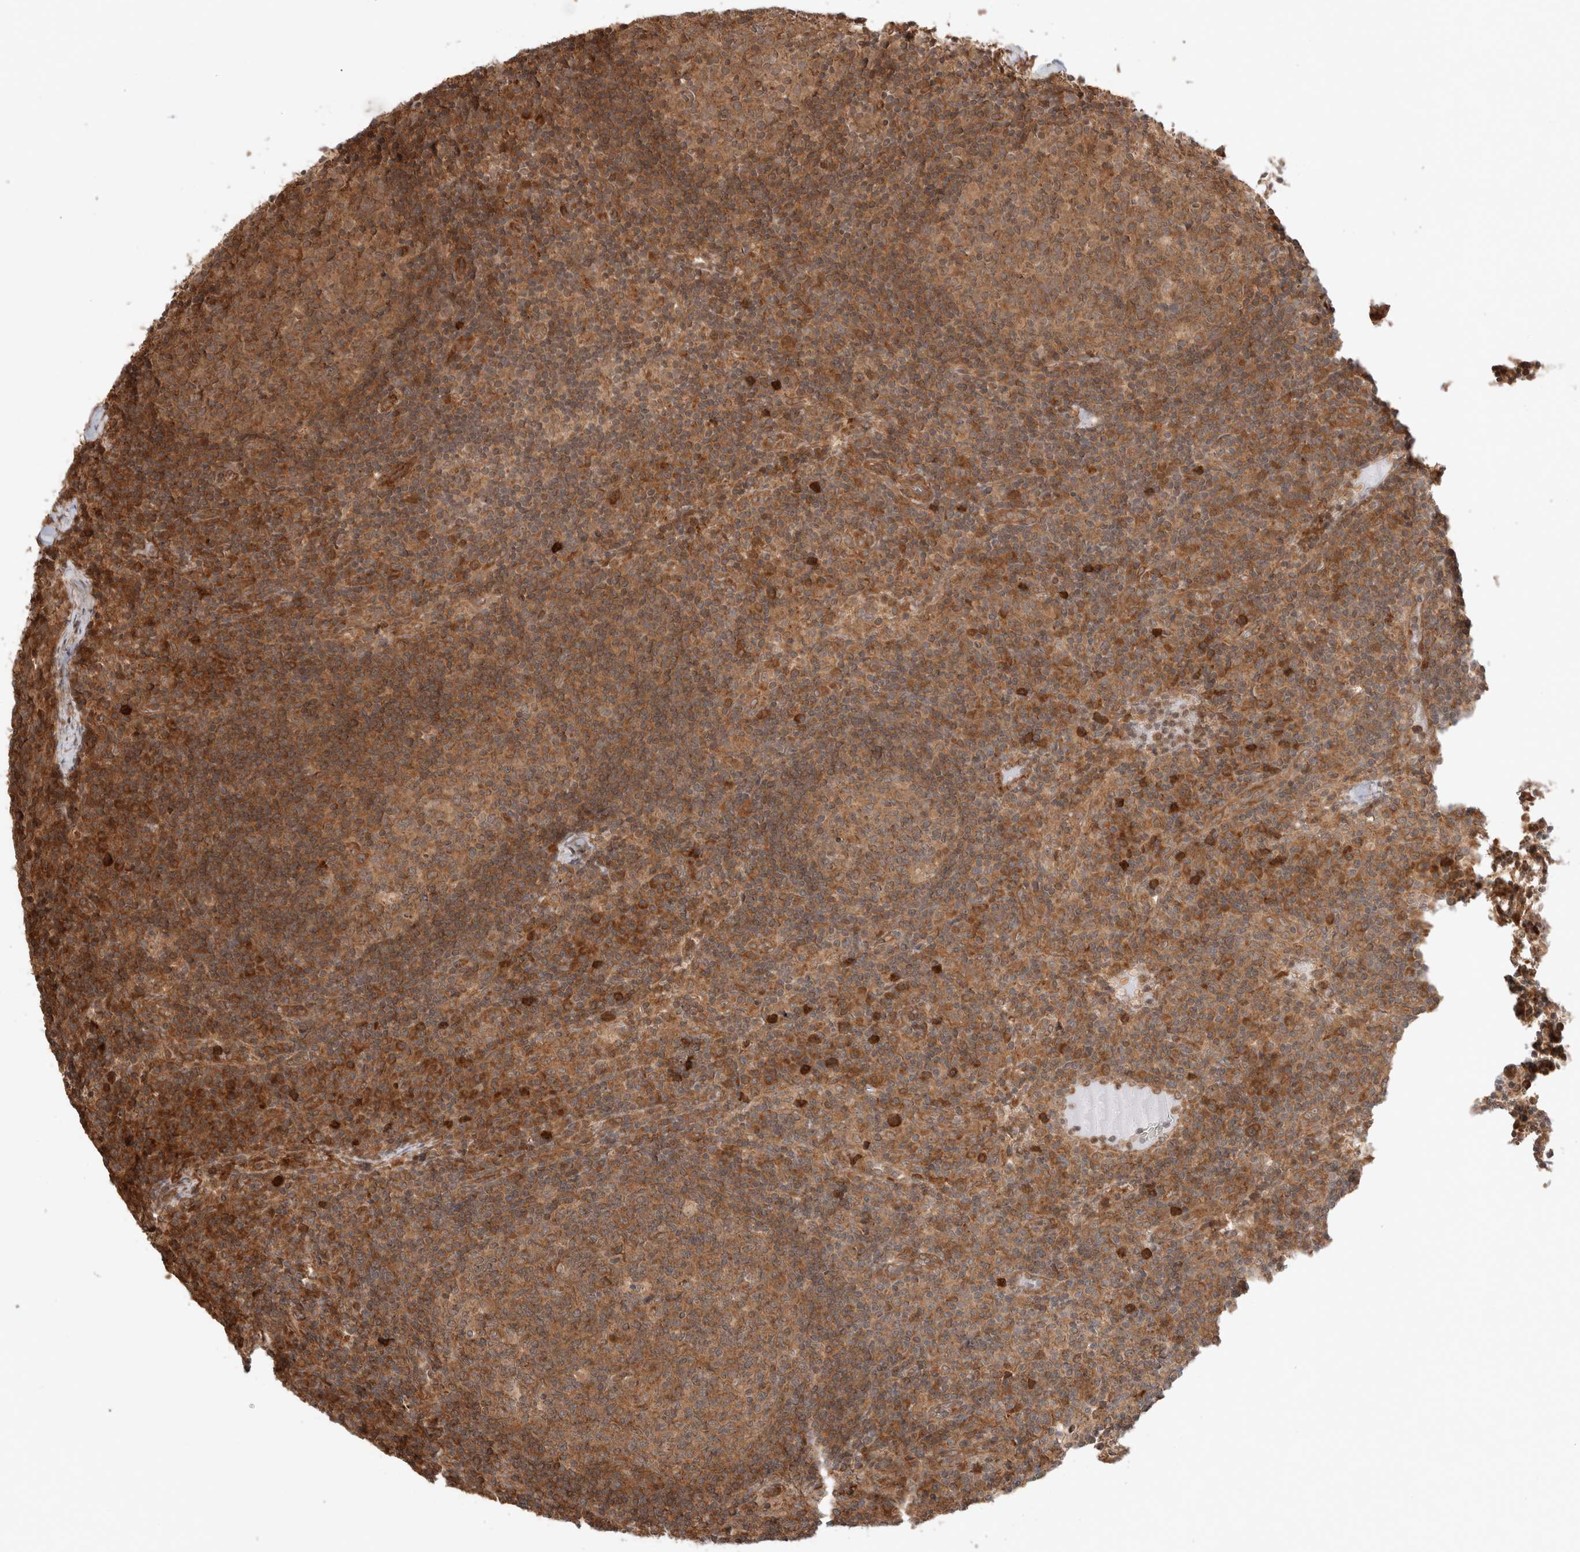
{"staining": {"intensity": "moderate", "quantity": ">75%", "location": "cytoplasmic/membranous"}, "tissue": "lymph node", "cell_type": "Germinal center cells", "image_type": "normal", "snomed": [{"axis": "morphology", "description": "Normal tissue, NOS"}, {"axis": "morphology", "description": "Inflammation, NOS"}, {"axis": "topography", "description": "Lymph node"}], "caption": "Germinal center cells show medium levels of moderate cytoplasmic/membranous staining in approximately >75% of cells in normal human lymph node. (DAB IHC, brown staining for protein, blue staining for nuclei).", "gene": "ZNF649", "patient": {"sex": "male", "age": 55}}